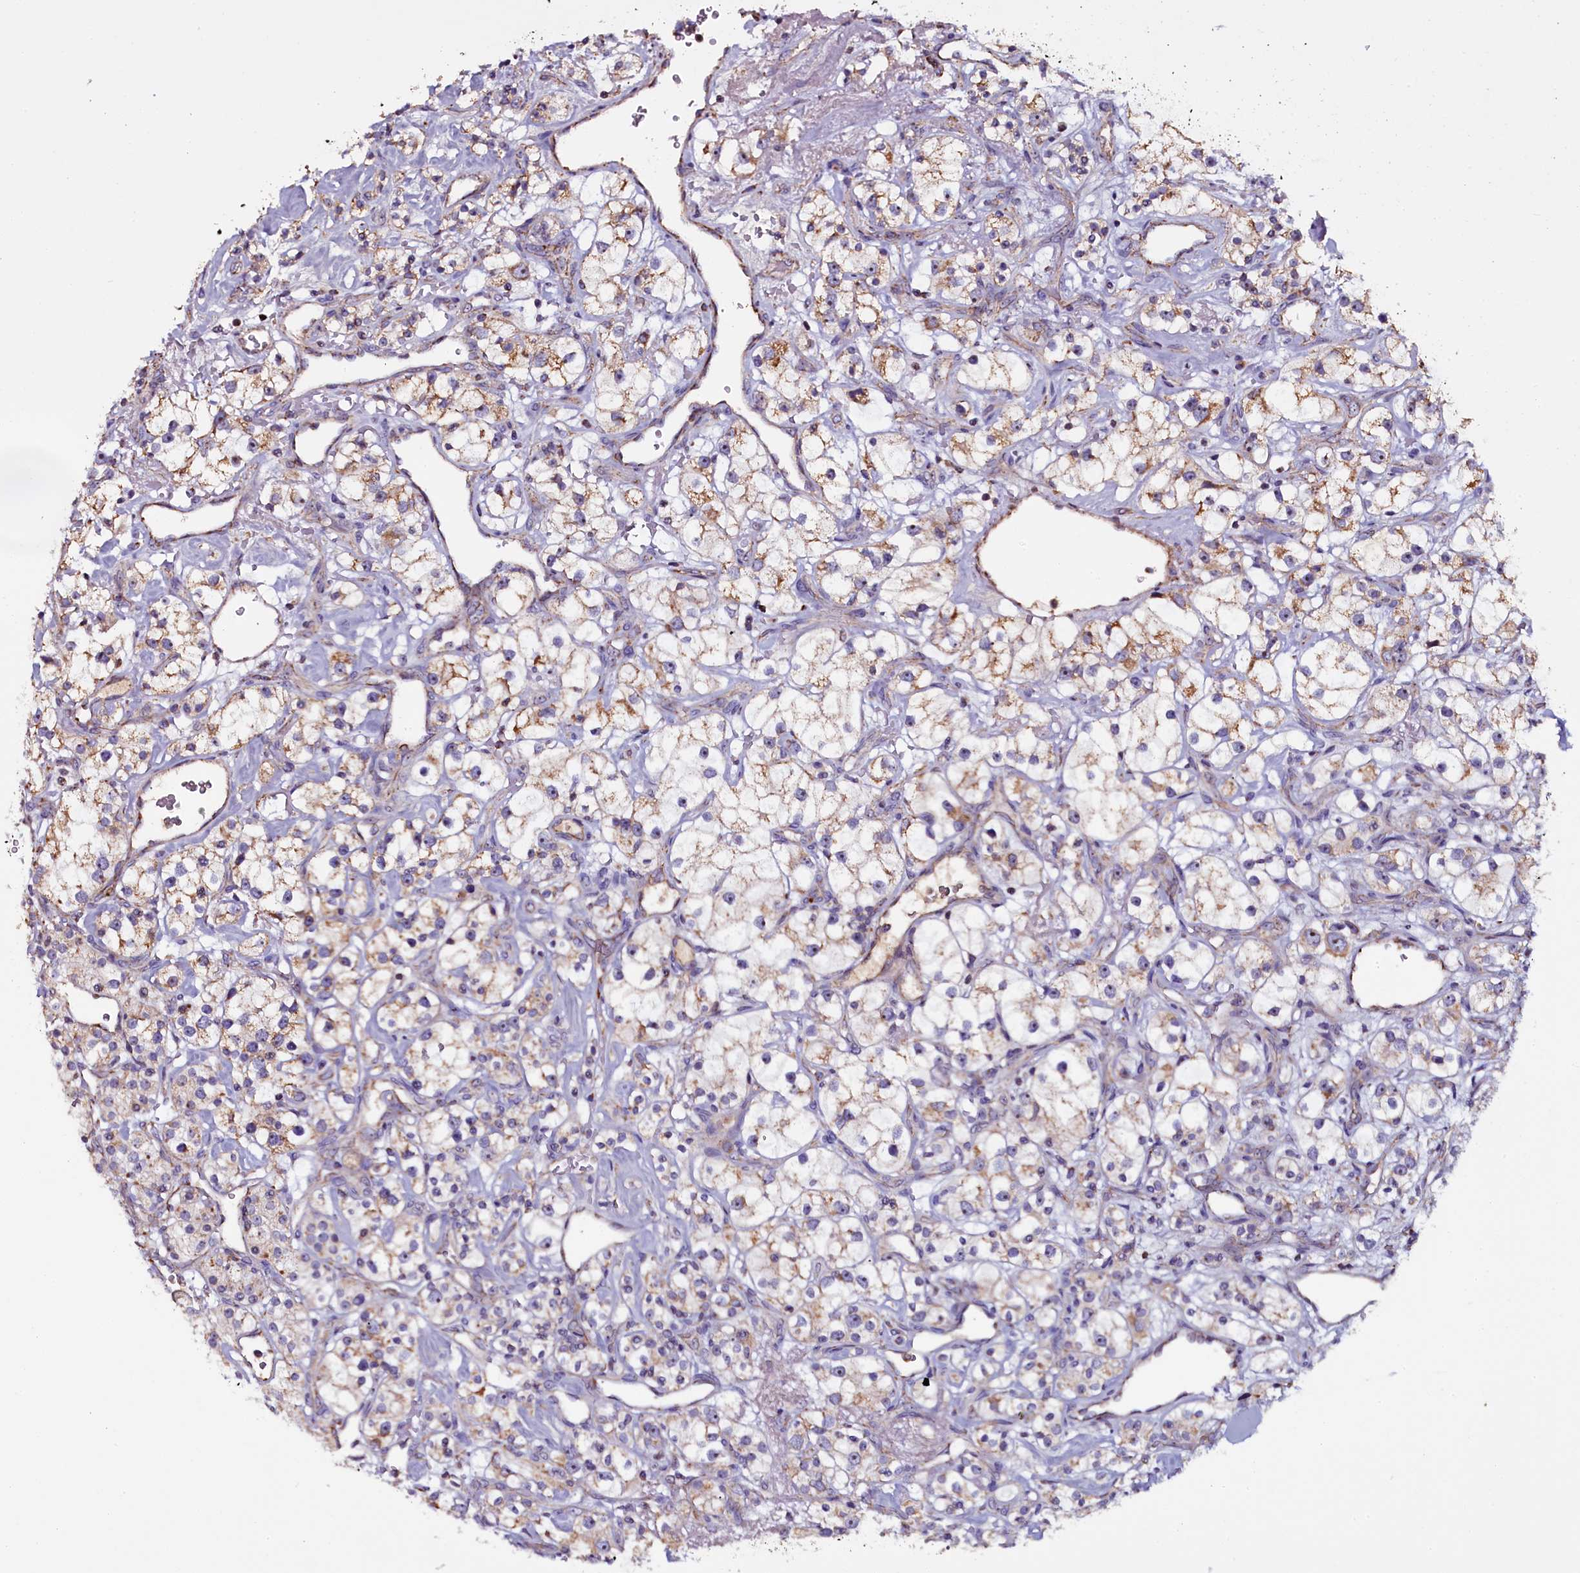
{"staining": {"intensity": "weak", "quantity": "<25%", "location": "cytoplasmic/membranous"}, "tissue": "renal cancer", "cell_type": "Tumor cells", "image_type": "cancer", "snomed": [{"axis": "morphology", "description": "Adenocarcinoma, NOS"}, {"axis": "topography", "description": "Kidney"}], "caption": "Histopathology image shows no protein positivity in tumor cells of renal cancer tissue.", "gene": "NAA80", "patient": {"sex": "male", "age": 77}}